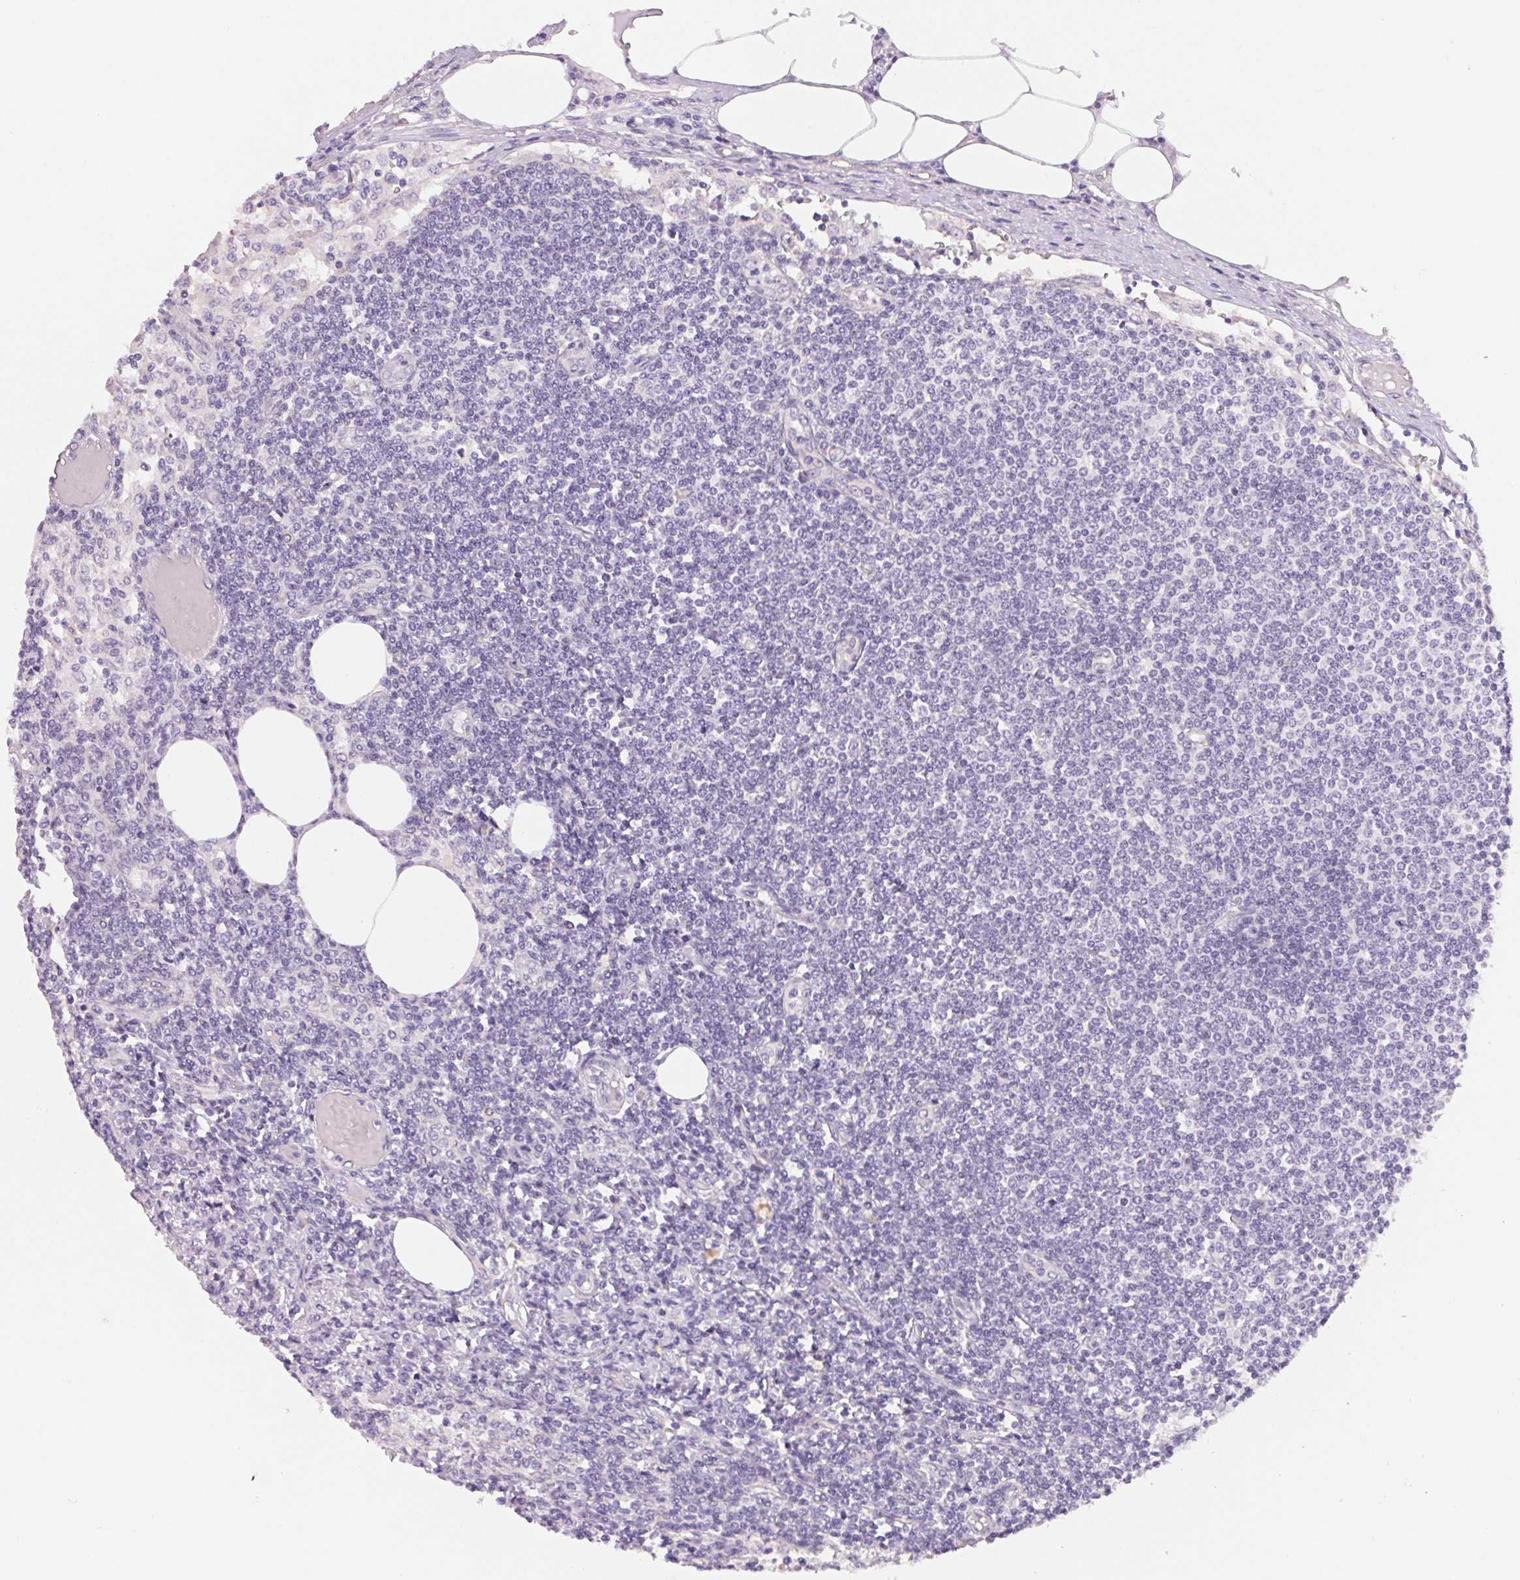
{"staining": {"intensity": "negative", "quantity": "none", "location": "none"}, "tissue": "lymph node", "cell_type": "Germinal center cells", "image_type": "normal", "snomed": [{"axis": "morphology", "description": "Normal tissue, NOS"}, {"axis": "topography", "description": "Lymph node"}], "caption": "Immunohistochemistry (IHC) image of unremarkable lymph node stained for a protein (brown), which shows no staining in germinal center cells. (Stains: DAB (3,3'-diaminobenzidine) immunohistochemistry with hematoxylin counter stain, Microscopy: brightfield microscopy at high magnification).", "gene": "CTNND2", "patient": {"sex": "female", "age": 69}}